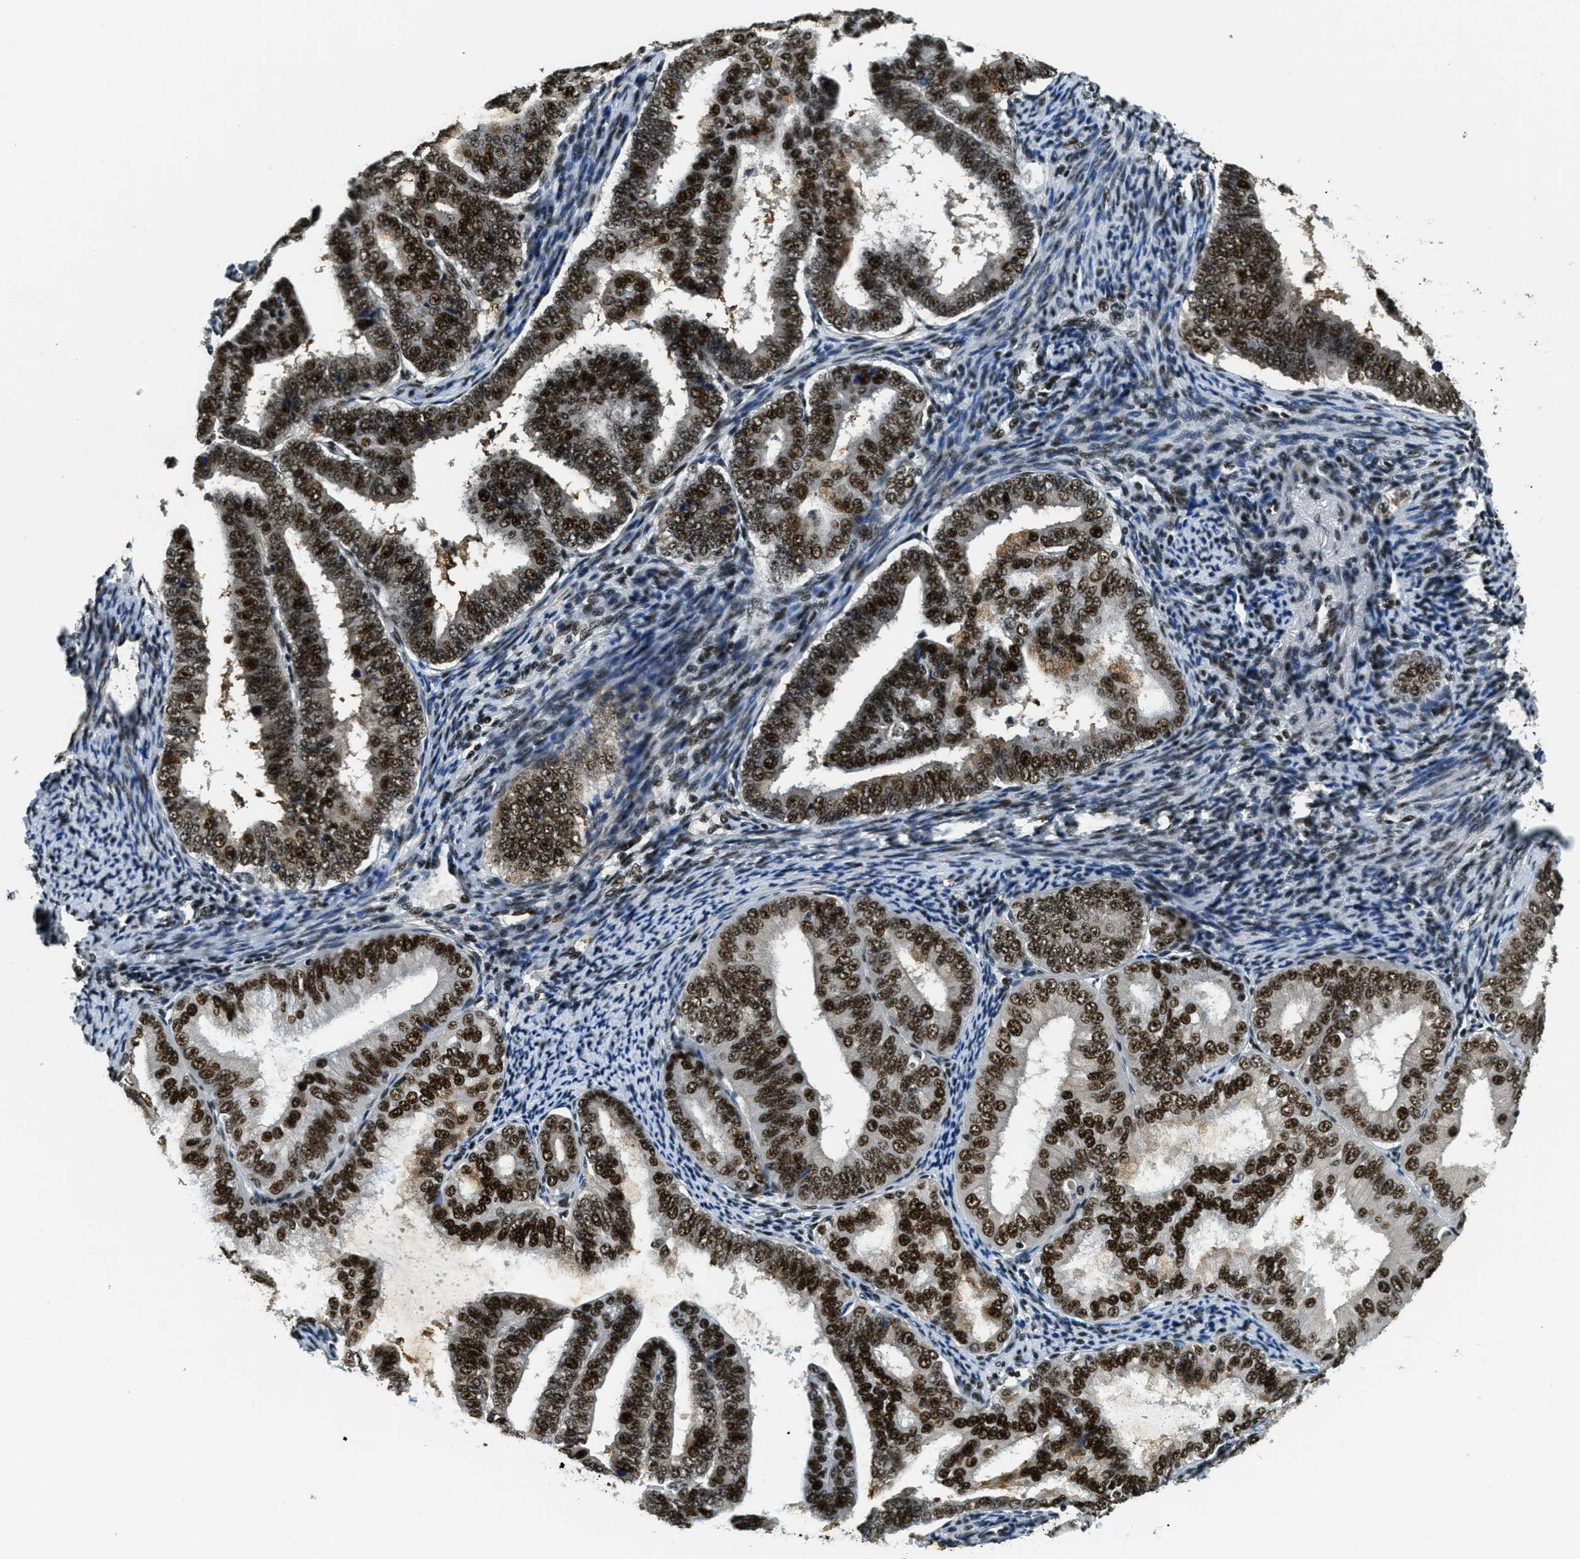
{"staining": {"intensity": "strong", "quantity": ">75%", "location": "nuclear"}, "tissue": "endometrial cancer", "cell_type": "Tumor cells", "image_type": "cancer", "snomed": [{"axis": "morphology", "description": "Adenocarcinoma, NOS"}, {"axis": "topography", "description": "Endometrium"}], "caption": "Brown immunohistochemical staining in human adenocarcinoma (endometrial) demonstrates strong nuclear staining in about >75% of tumor cells.", "gene": "SSB", "patient": {"sex": "female", "age": 63}}